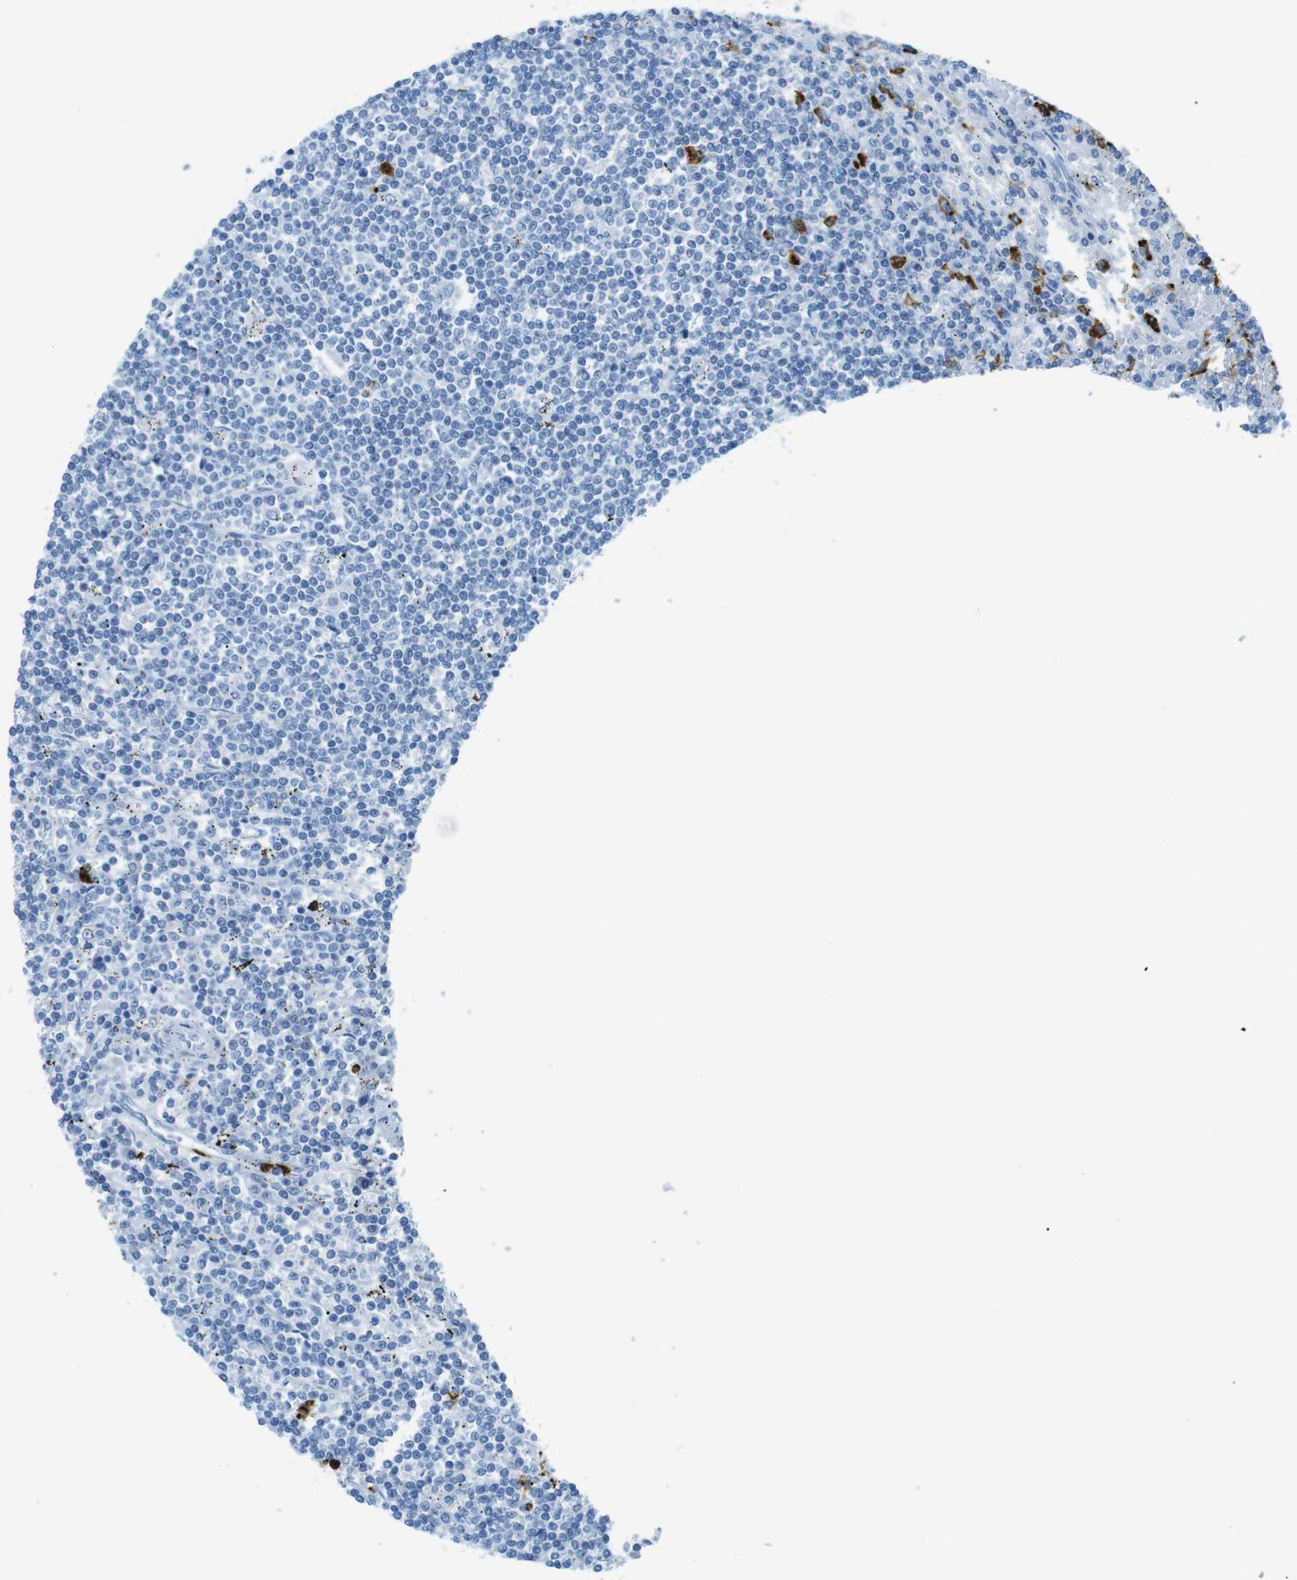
{"staining": {"intensity": "negative", "quantity": "none", "location": "none"}, "tissue": "lymphoma", "cell_type": "Tumor cells", "image_type": "cancer", "snomed": [{"axis": "morphology", "description": "Malignant lymphoma, non-Hodgkin's type, Low grade"}, {"axis": "topography", "description": "Spleen"}], "caption": "The IHC image has no significant staining in tumor cells of lymphoma tissue.", "gene": "MCEMP1", "patient": {"sex": "male", "age": 76}}